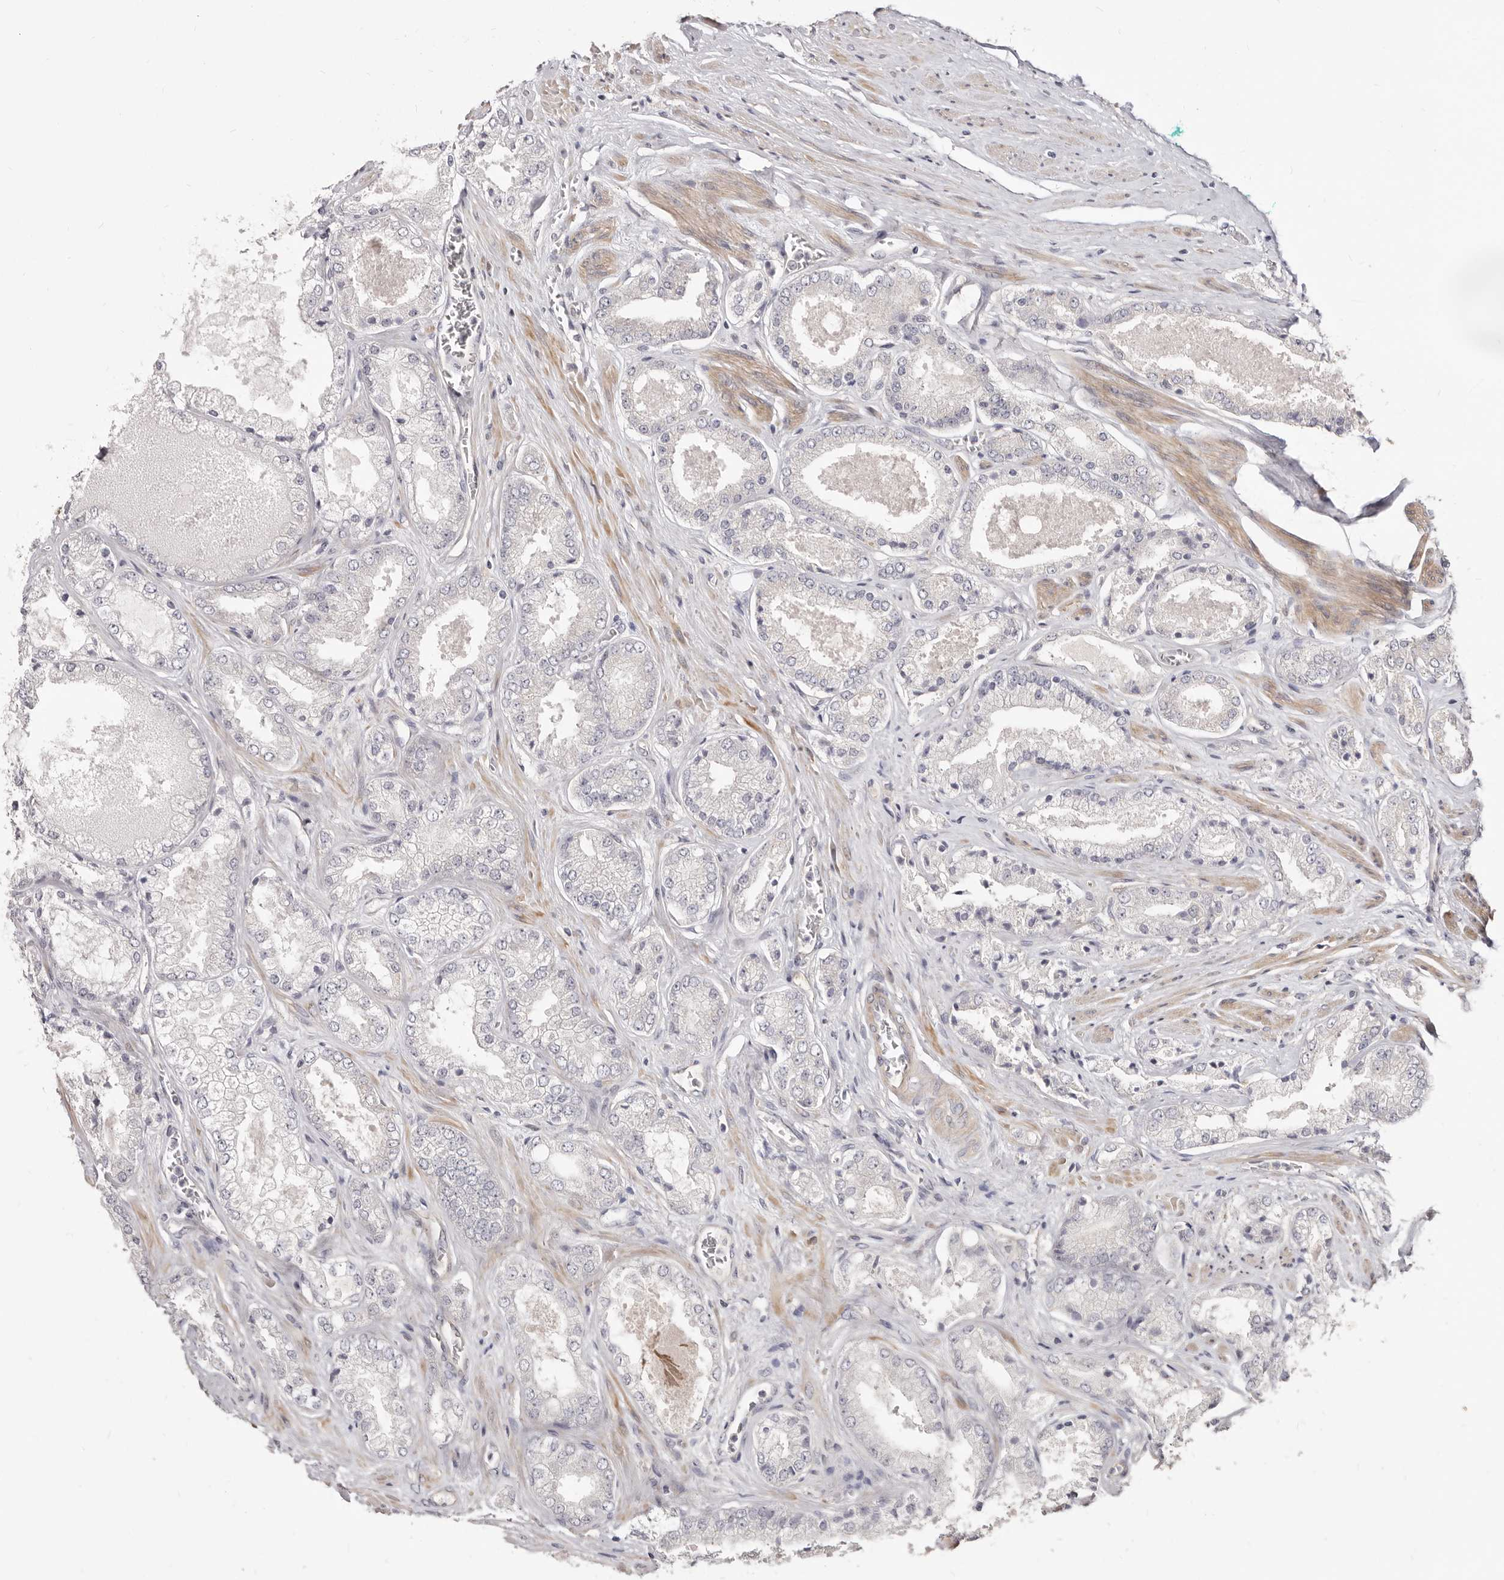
{"staining": {"intensity": "negative", "quantity": "none", "location": "none"}, "tissue": "prostate cancer", "cell_type": "Tumor cells", "image_type": "cancer", "snomed": [{"axis": "morphology", "description": "Adenocarcinoma, High grade"}, {"axis": "topography", "description": "Prostate"}], "caption": "Immunohistochemistry micrograph of prostate high-grade adenocarcinoma stained for a protein (brown), which demonstrates no positivity in tumor cells.", "gene": "GPATCH4", "patient": {"sex": "male", "age": 58}}